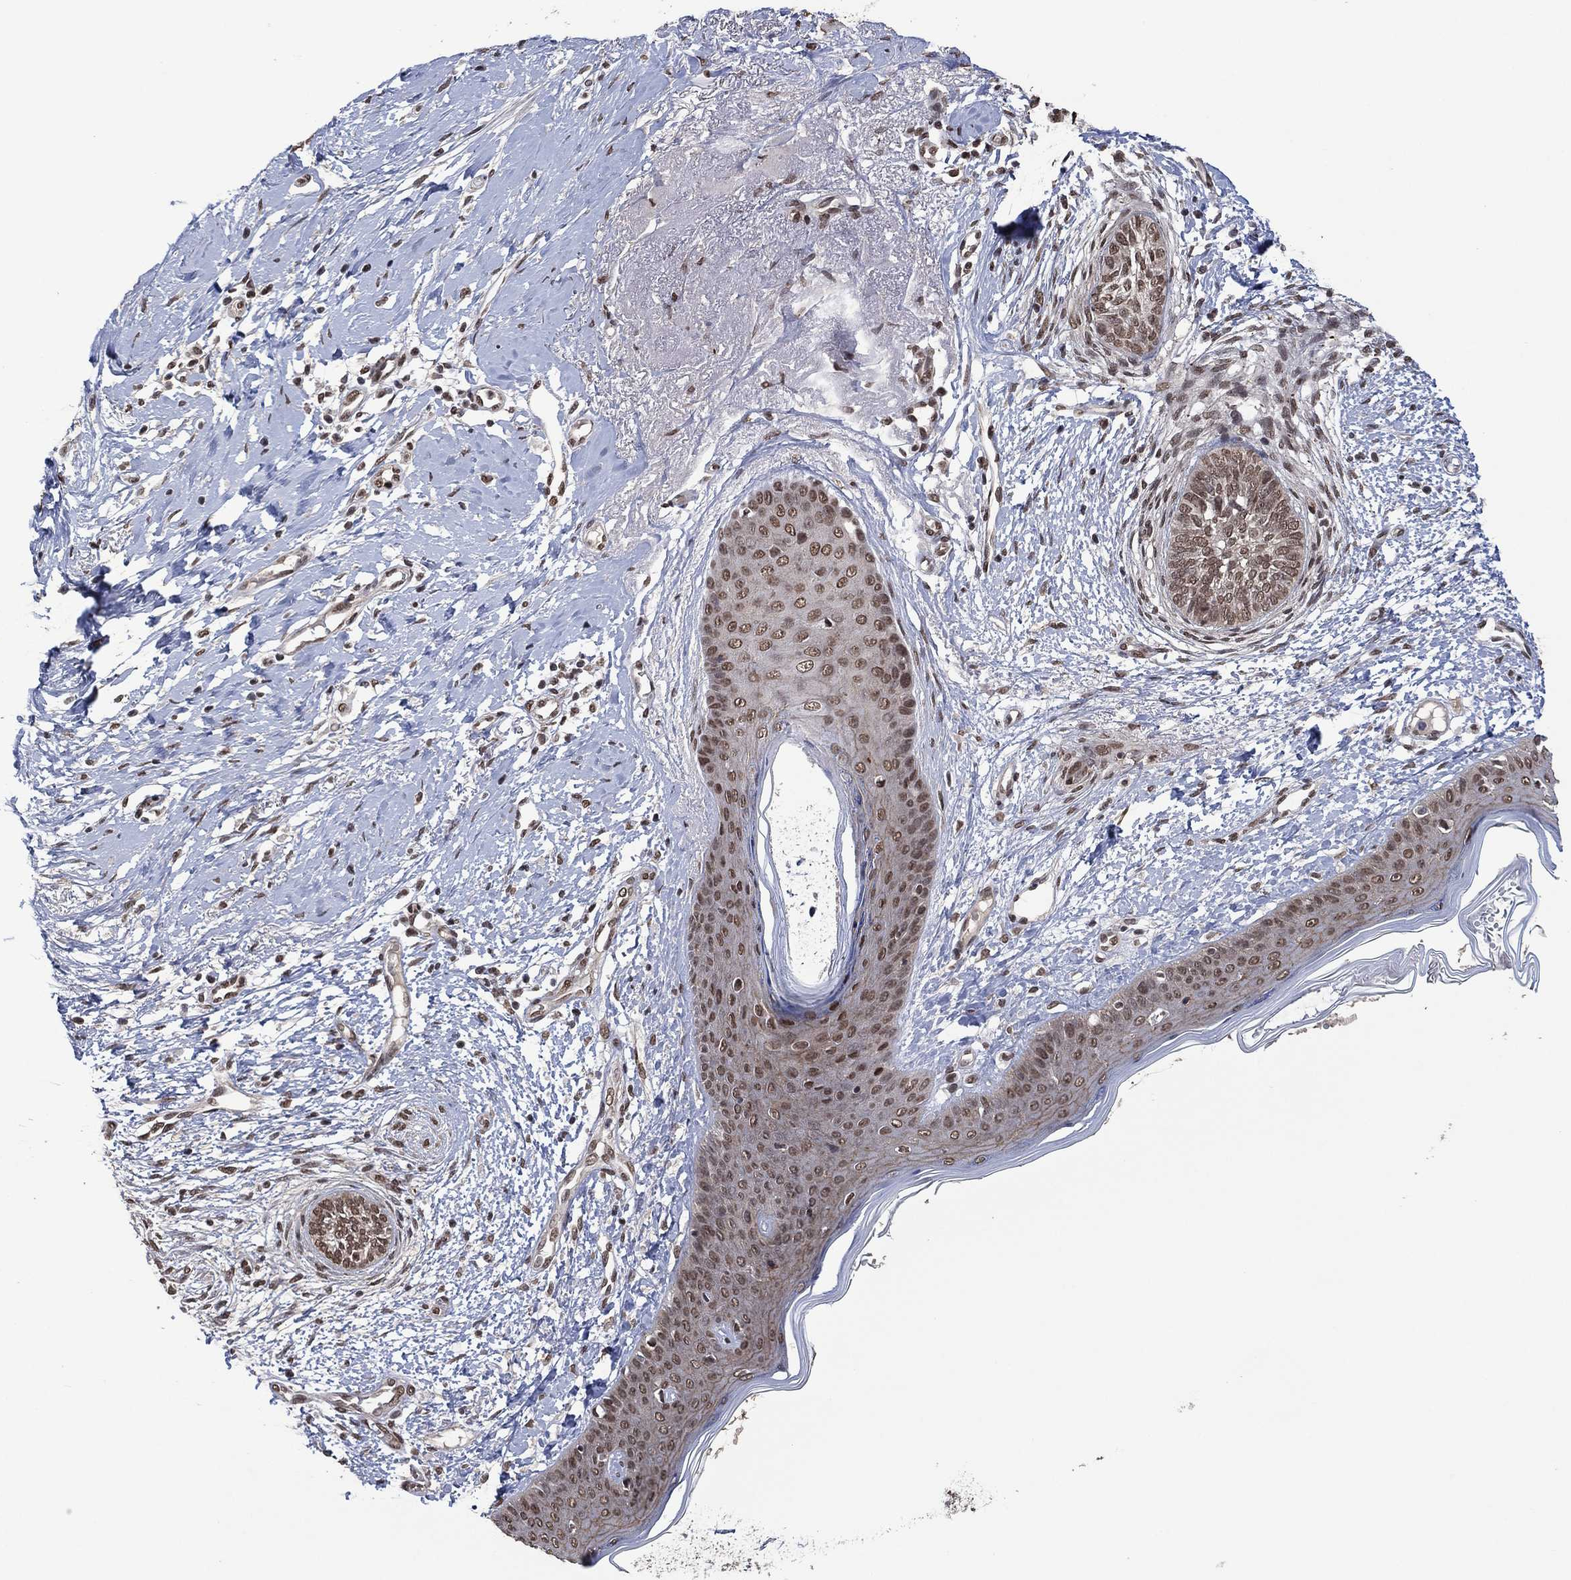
{"staining": {"intensity": "weak", "quantity": "<25%", "location": "nuclear"}, "tissue": "skin cancer", "cell_type": "Tumor cells", "image_type": "cancer", "snomed": [{"axis": "morphology", "description": "Normal tissue, NOS"}, {"axis": "morphology", "description": "Basal cell carcinoma"}, {"axis": "topography", "description": "Skin"}], "caption": "Basal cell carcinoma (skin) was stained to show a protein in brown. There is no significant positivity in tumor cells. The staining was performed using DAB to visualize the protein expression in brown, while the nuclei were stained in blue with hematoxylin (Magnification: 20x).", "gene": "EHMT1", "patient": {"sex": "male", "age": 84}}